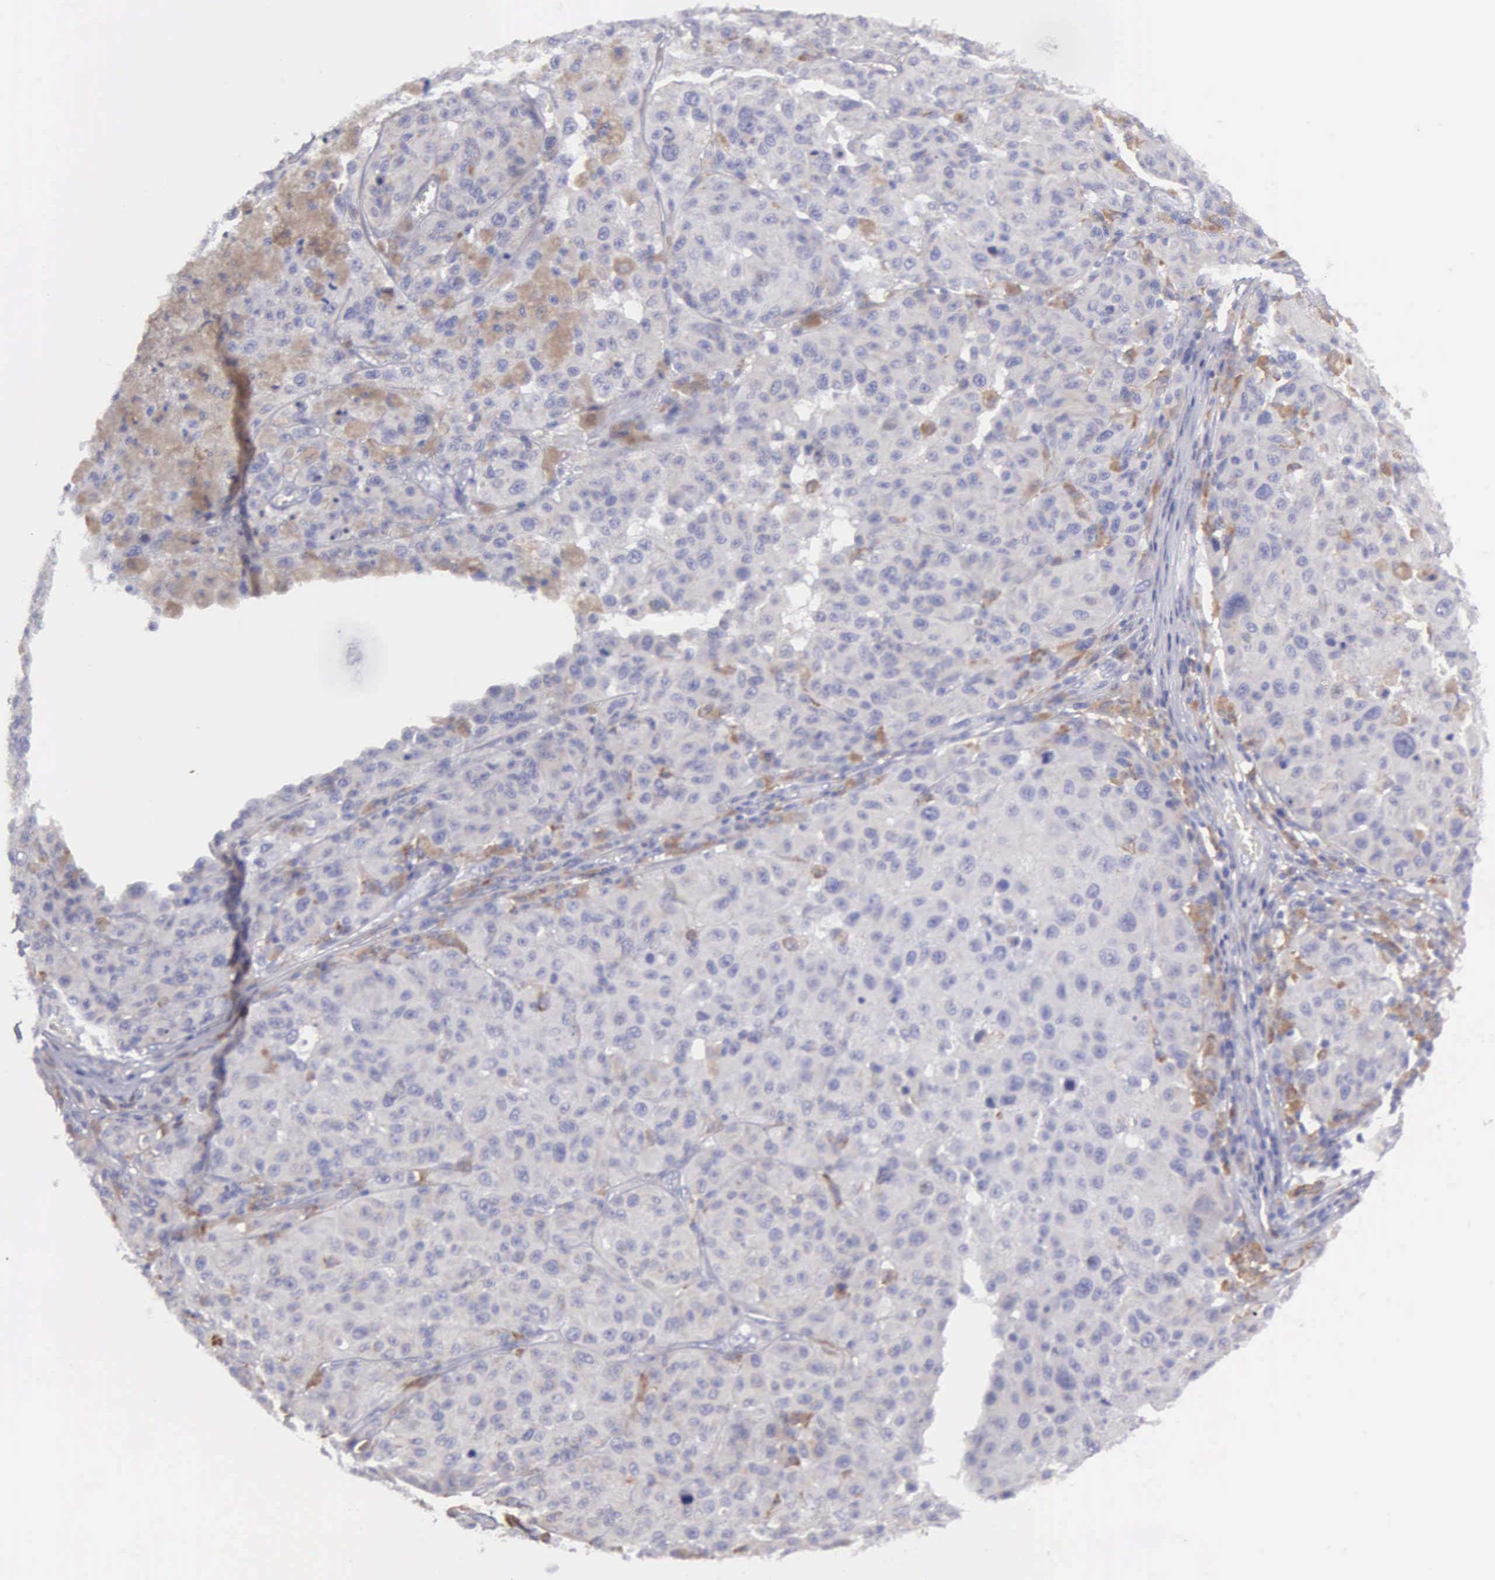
{"staining": {"intensity": "negative", "quantity": "none", "location": "none"}, "tissue": "melanoma", "cell_type": "Tumor cells", "image_type": "cancer", "snomed": [{"axis": "morphology", "description": "Malignant melanoma, NOS"}, {"axis": "topography", "description": "Skin"}], "caption": "Human malignant melanoma stained for a protein using immunohistochemistry exhibits no positivity in tumor cells.", "gene": "TYRP1", "patient": {"sex": "female", "age": 77}}